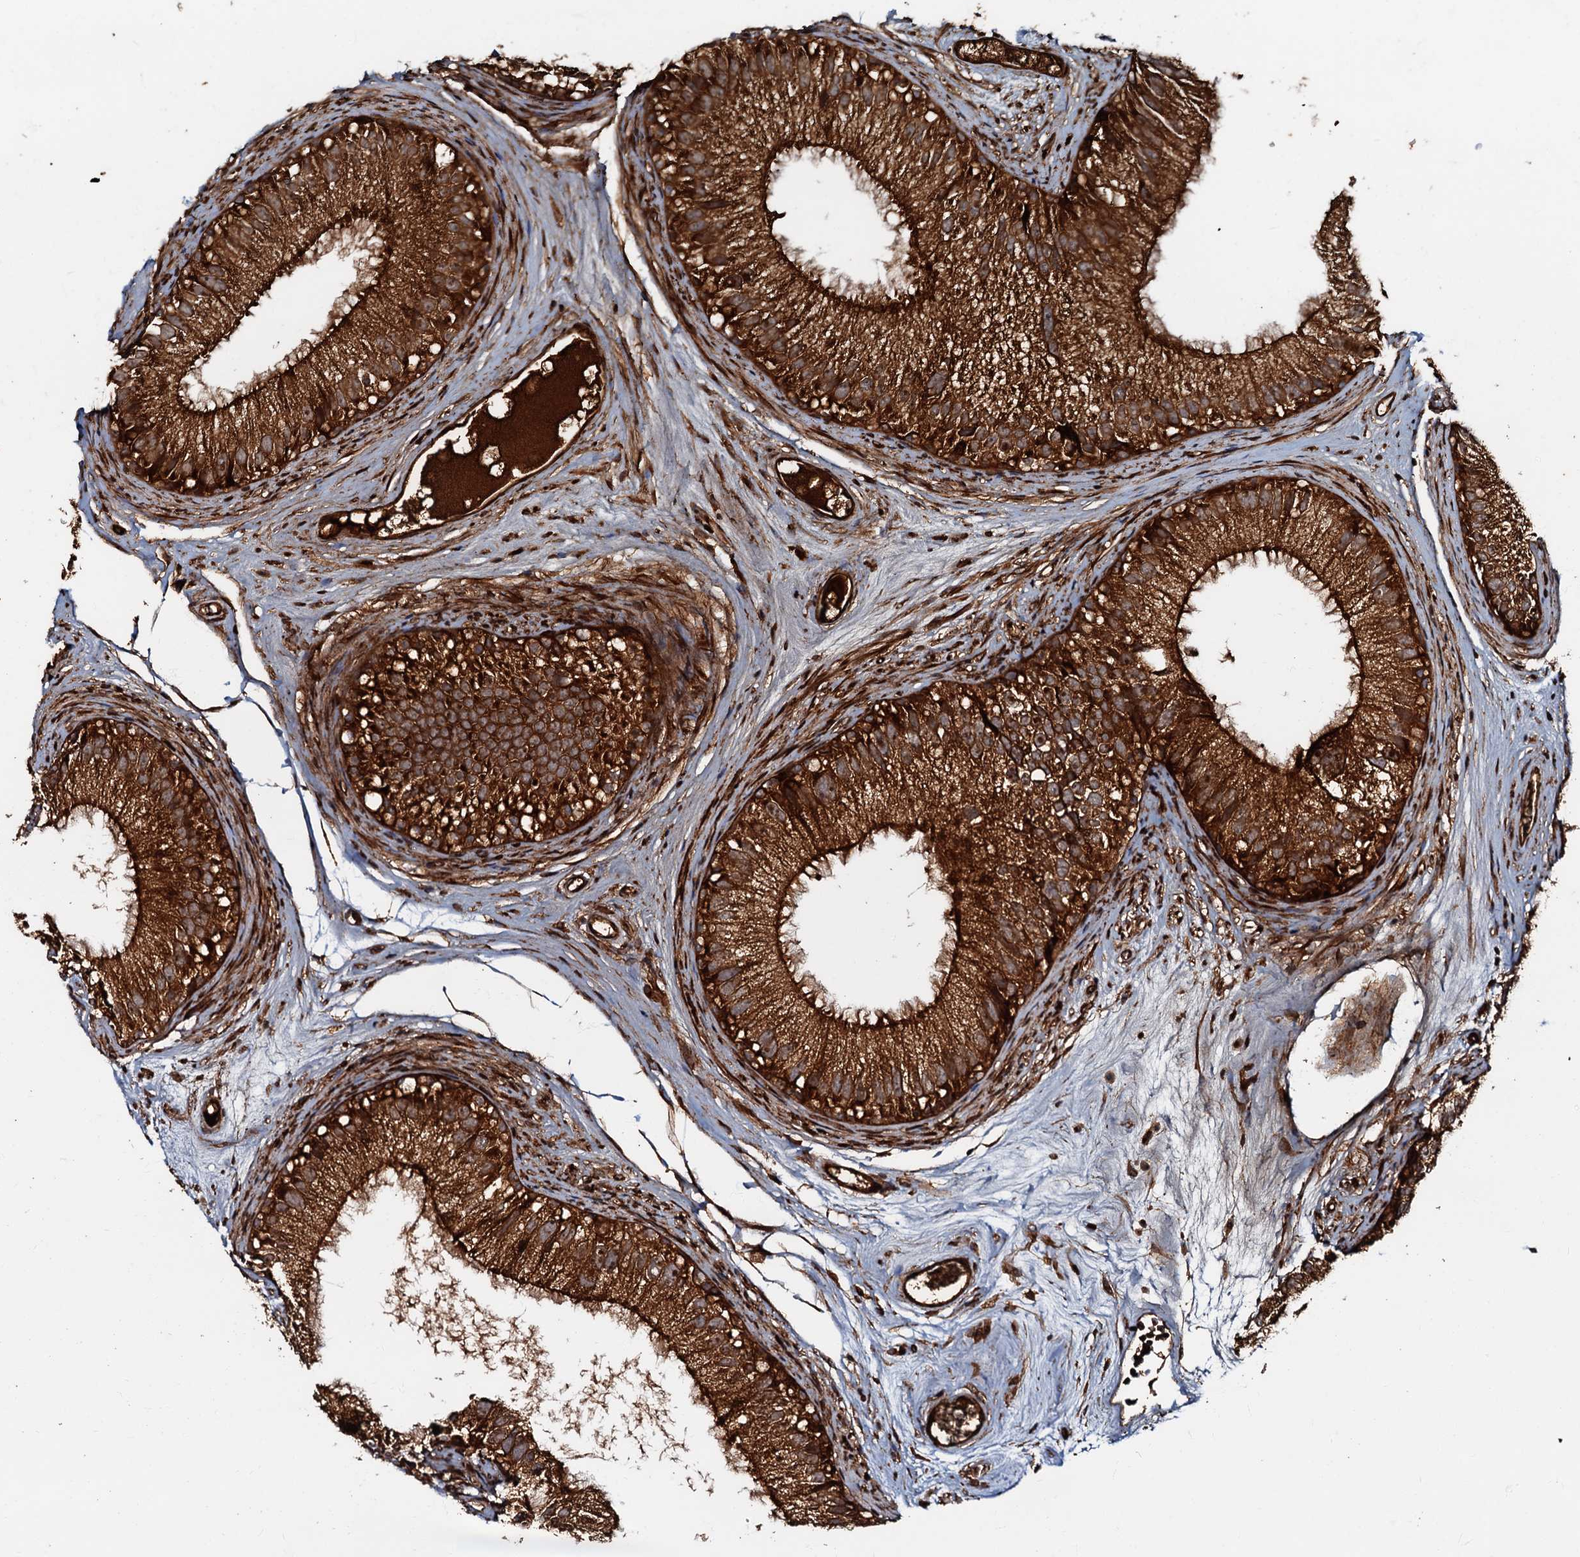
{"staining": {"intensity": "strong", "quantity": ">75%", "location": "cytoplasmic/membranous"}, "tissue": "epididymis", "cell_type": "Glandular cells", "image_type": "normal", "snomed": [{"axis": "morphology", "description": "Normal tissue, NOS"}, {"axis": "topography", "description": "Epididymis"}], "caption": "An immunohistochemistry (IHC) histopathology image of normal tissue is shown. Protein staining in brown shows strong cytoplasmic/membranous positivity in epididymis within glandular cells. Nuclei are stained in blue.", "gene": "BLOC1S6", "patient": {"sex": "male", "age": 77}}